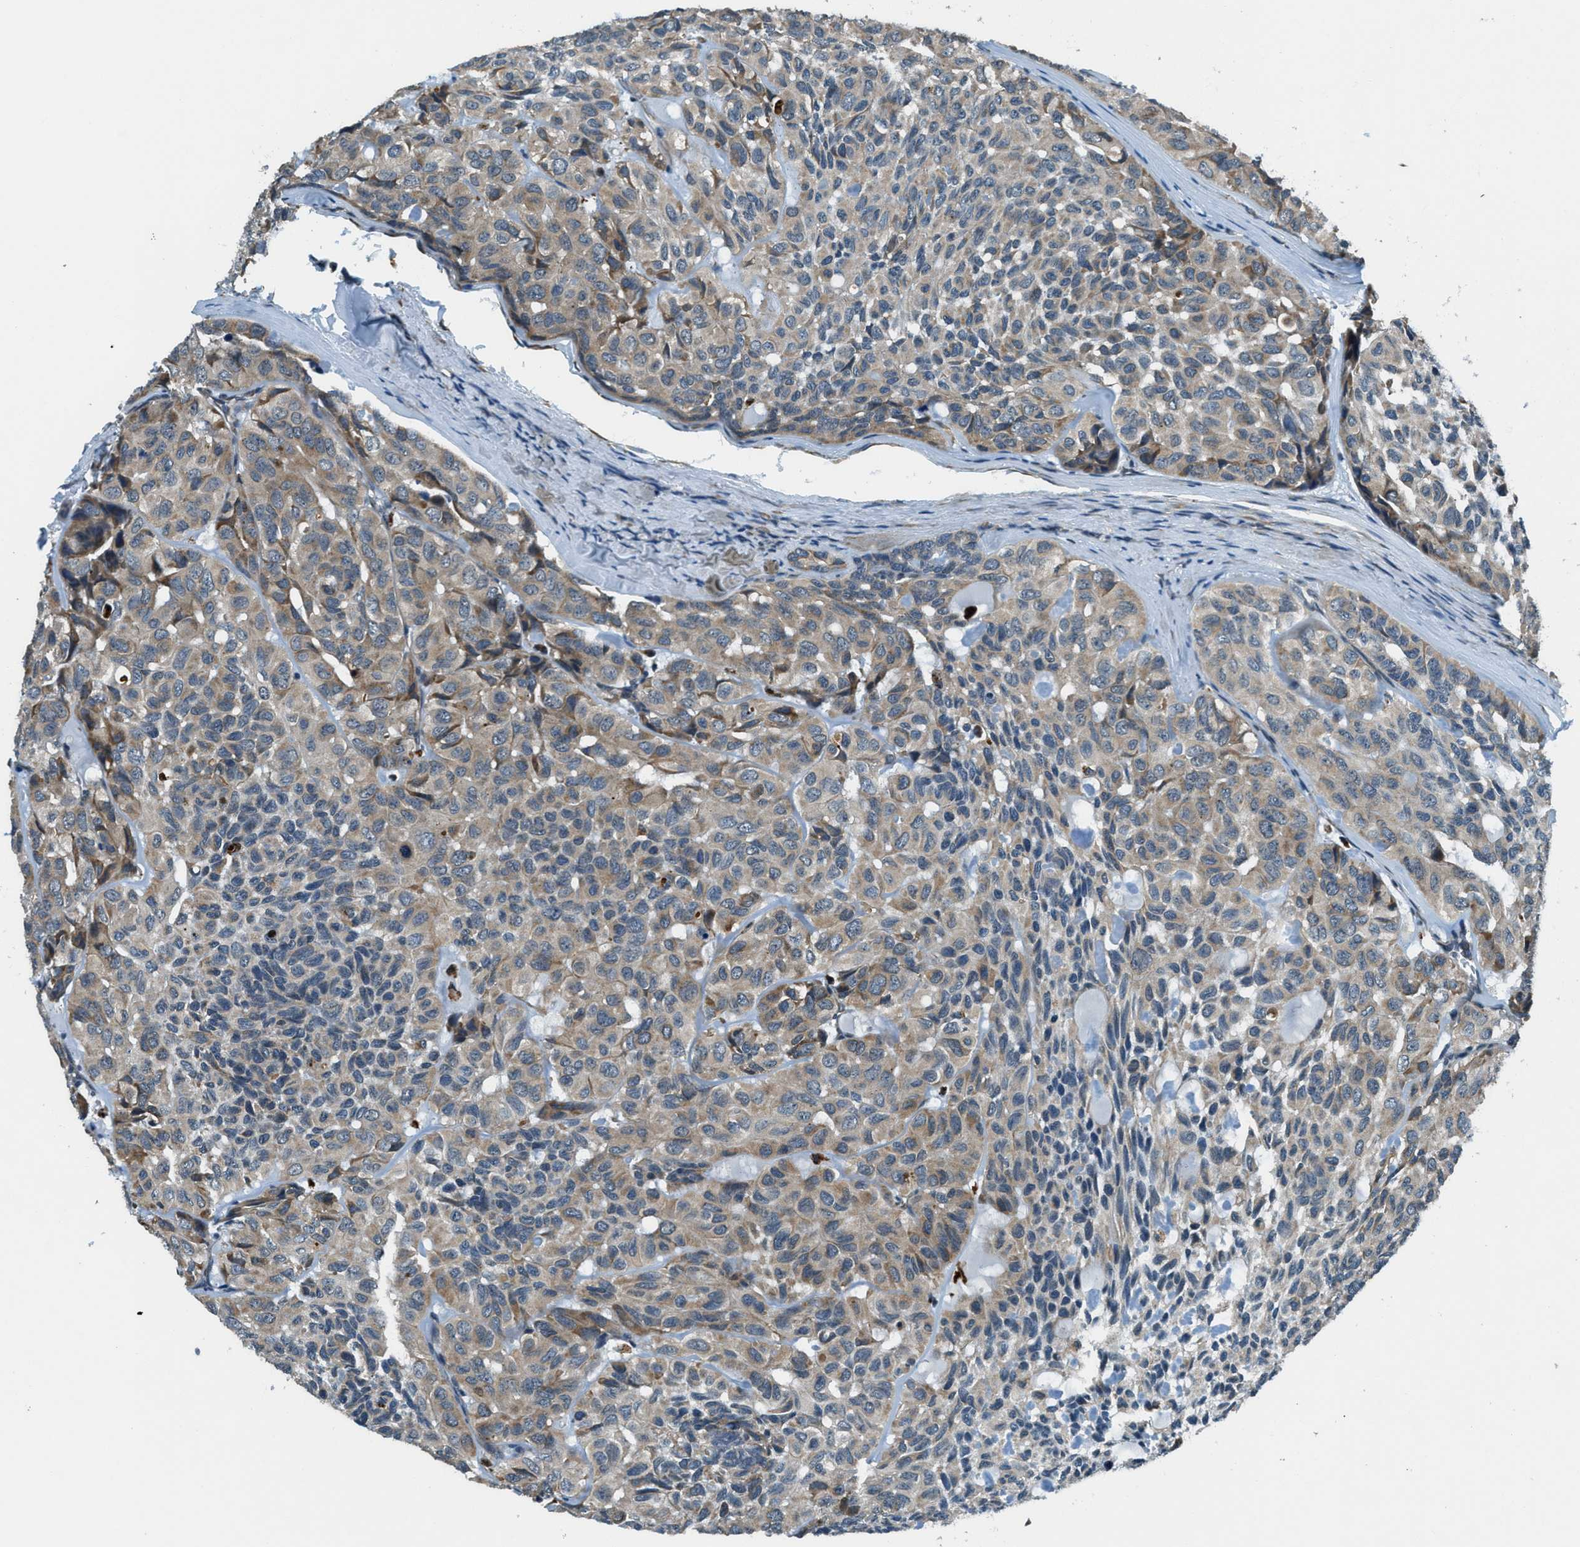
{"staining": {"intensity": "weak", "quantity": ">75%", "location": "cytoplasmic/membranous"}, "tissue": "head and neck cancer", "cell_type": "Tumor cells", "image_type": "cancer", "snomed": [{"axis": "morphology", "description": "Adenocarcinoma, NOS"}, {"axis": "topography", "description": "Salivary gland, NOS"}, {"axis": "topography", "description": "Head-Neck"}], "caption": "Immunohistochemistry (DAB) staining of human head and neck adenocarcinoma demonstrates weak cytoplasmic/membranous protein staining in approximately >75% of tumor cells. (Stains: DAB (3,3'-diaminobenzidine) in brown, nuclei in blue, Microscopy: brightfield microscopy at high magnification).", "gene": "GINM1", "patient": {"sex": "female", "age": 76}}